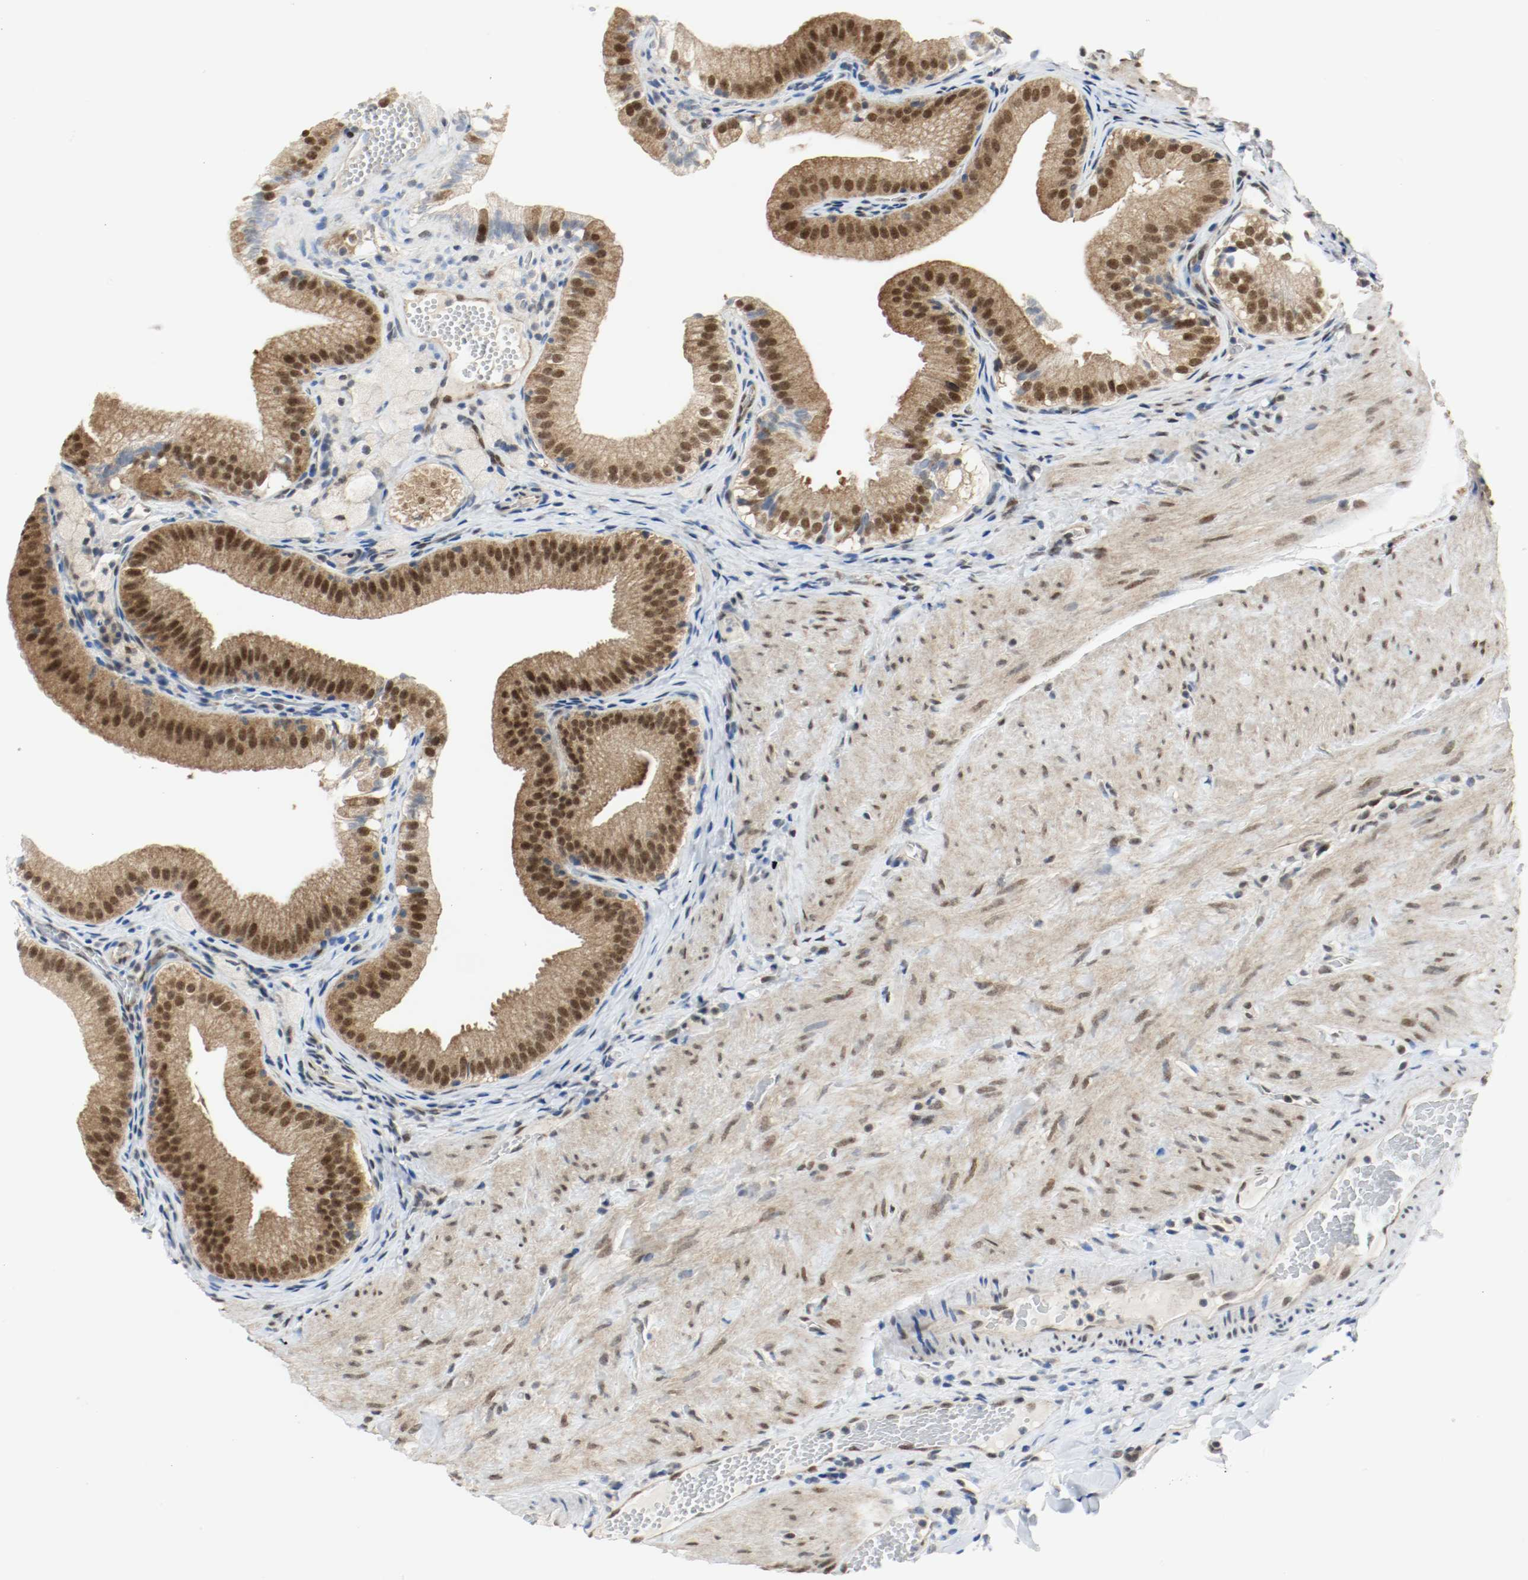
{"staining": {"intensity": "moderate", "quantity": ">75%", "location": "cytoplasmic/membranous,nuclear"}, "tissue": "gallbladder", "cell_type": "Glandular cells", "image_type": "normal", "snomed": [{"axis": "morphology", "description": "Normal tissue, NOS"}, {"axis": "topography", "description": "Gallbladder"}], "caption": "DAB immunohistochemical staining of normal gallbladder shows moderate cytoplasmic/membranous,nuclear protein expression in about >75% of glandular cells.", "gene": "PPME1", "patient": {"sex": "female", "age": 24}}